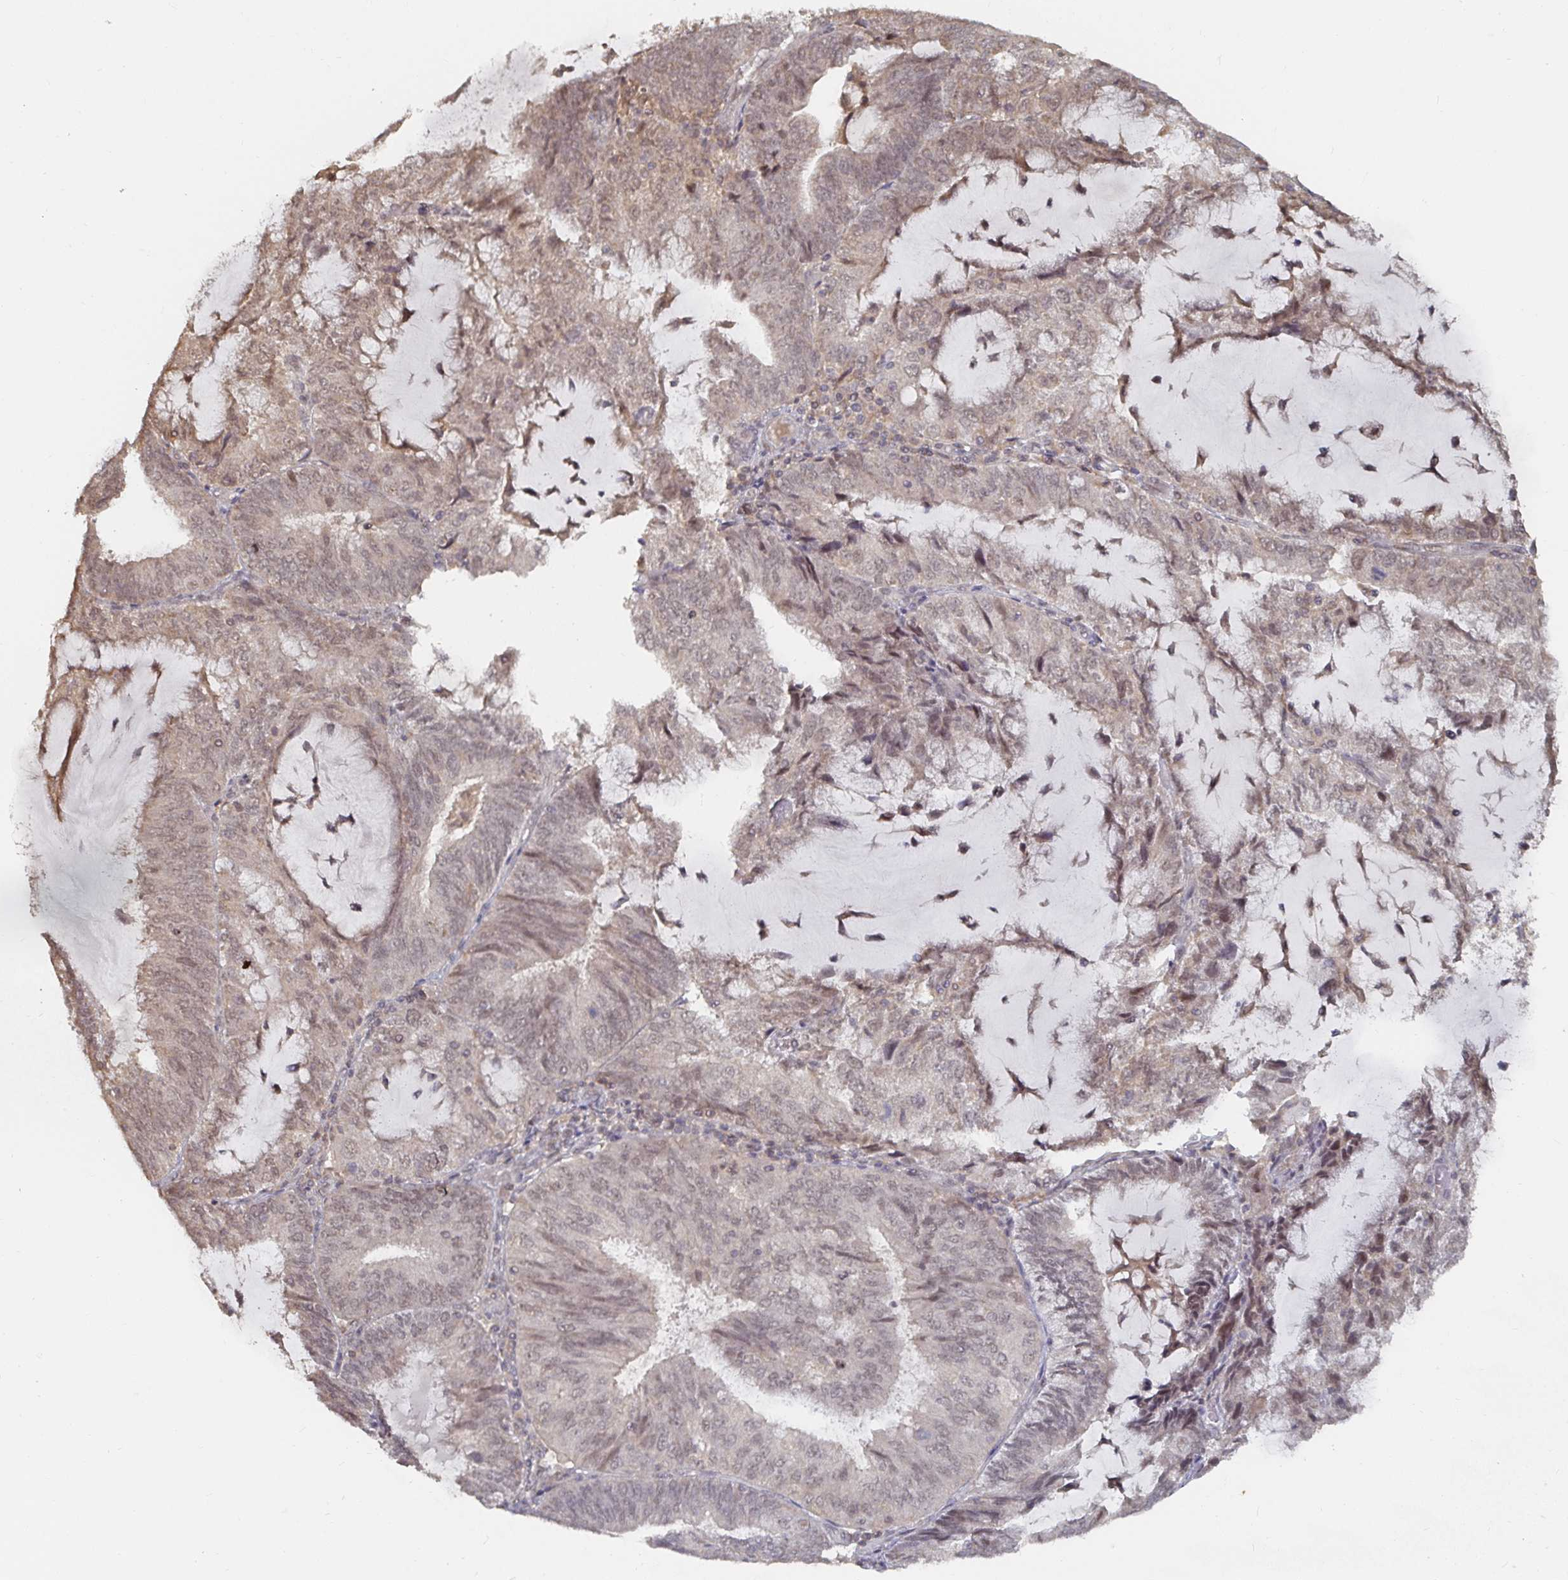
{"staining": {"intensity": "weak", "quantity": "25%-75%", "location": "nuclear"}, "tissue": "endometrial cancer", "cell_type": "Tumor cells", "image_type": "cancer", "snomed": [{"axis": "morphology", "description": "Adenocarcinoma, NOS"}, {"axis": "topography", "description": "Endometrium"}], "caption": "DAB immunohistochemical staining of adenocarcinoma (endometrial) demonstrates weak nuclear protein staining in about 25%-75% of tumor cells. (IHC, brightfield microscopy, high magnification).", "gene": "LRP5", "patient": {"sex": "female", "age": 81}}